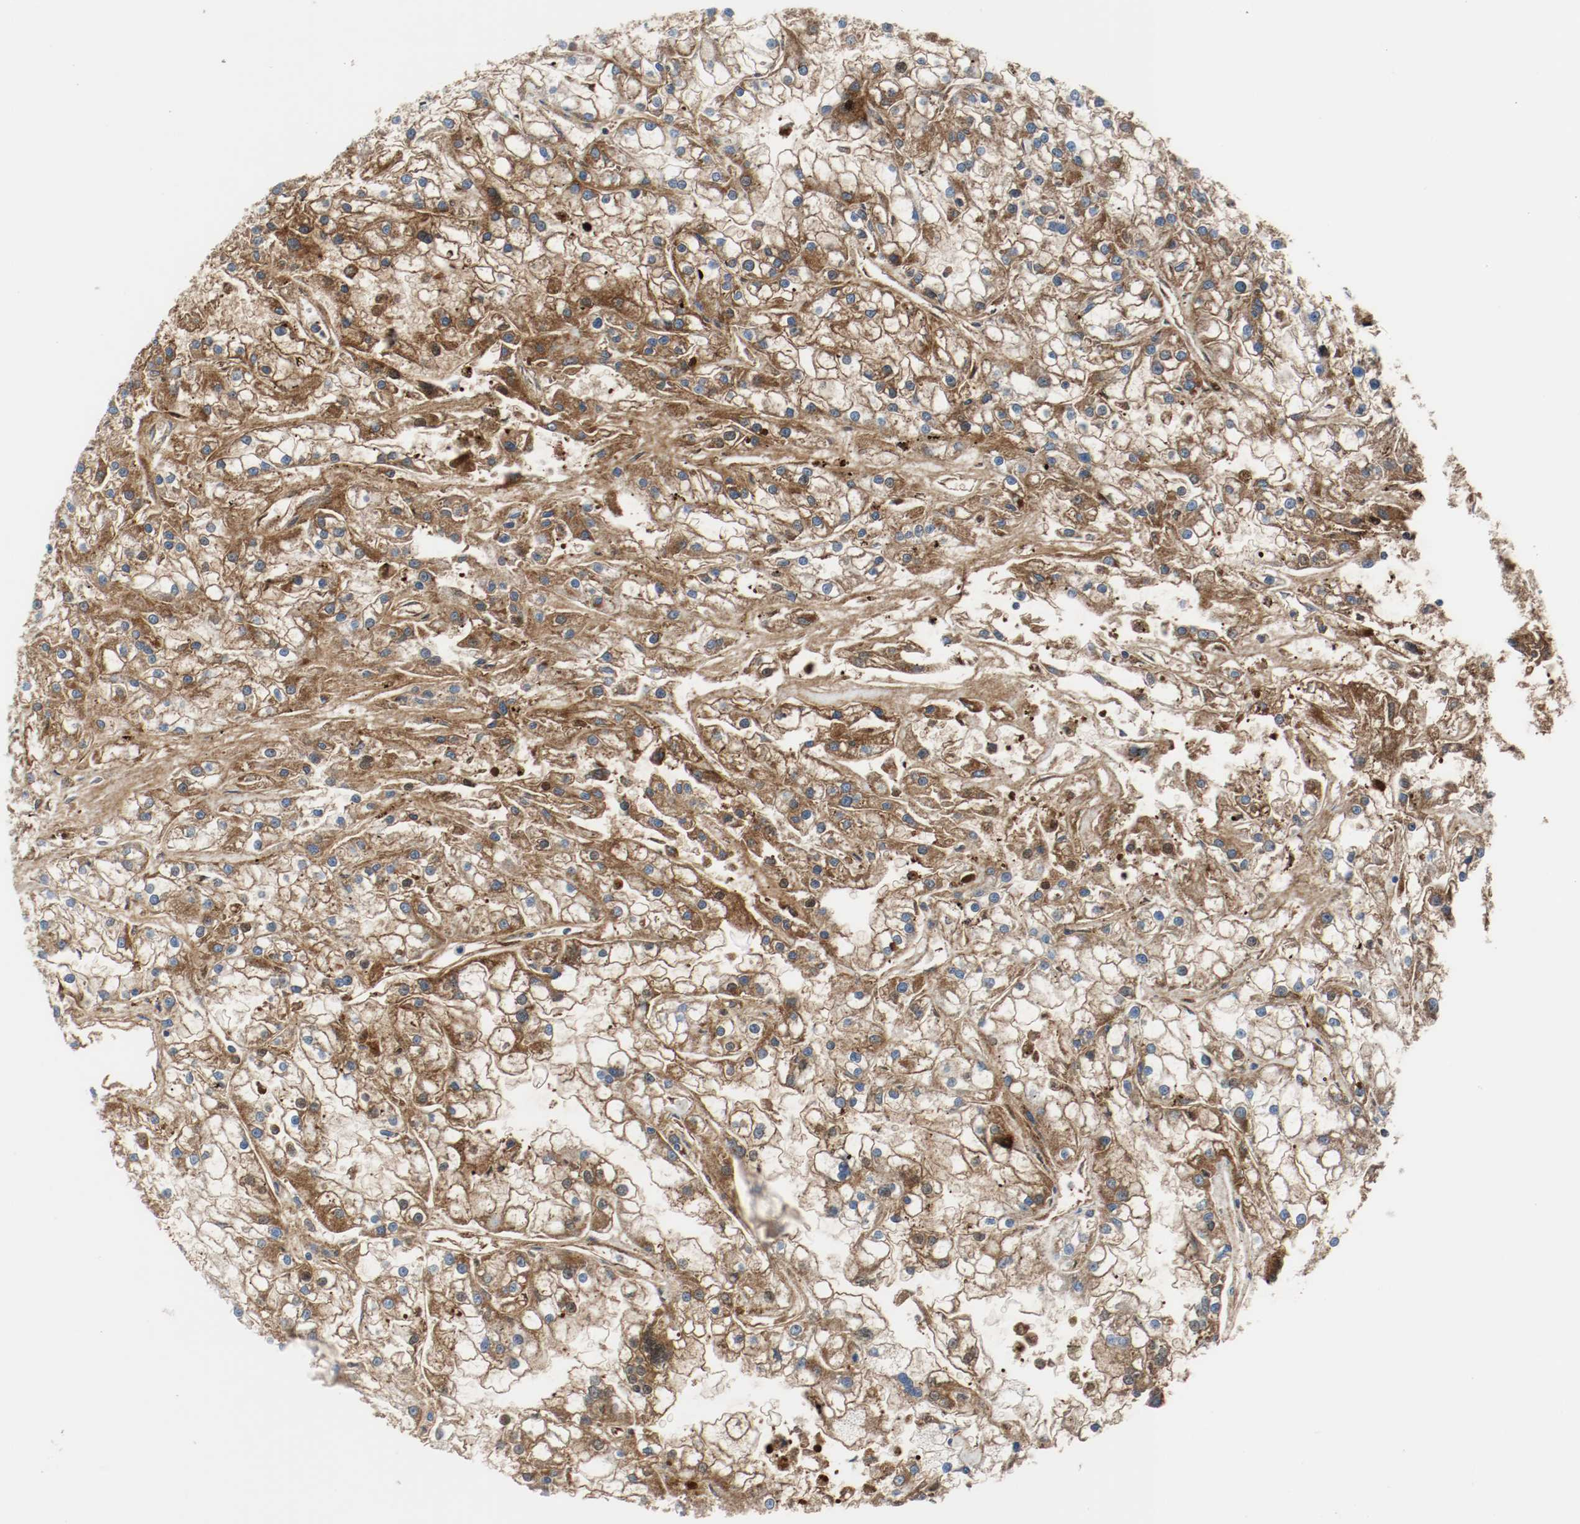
{"staining": {"intensity": "moderate", "quantity": ">75%", "location": "cytoplasmic/membranous"}, "tissue": "renal cancer", "cell_type": "Tumor cells", "image_type": "cancer", "snomed": [{"axis": "morphology", "description": "Adenocarcinoma, NOS"}, {"axis": "topography", "description": "Kidney"}], "caption": "Tumor cells demonstrate medium levels of moderate cytoplasmic/membranous positivity in approximately >75% of cells in human renal cancer. (Stains: DAB in brown, nuclei in blue, Microscopy: brightfield microscopy at high magnification).", "gene": "TXNRD1", "patient": {"sex": "female", "age": 52}}